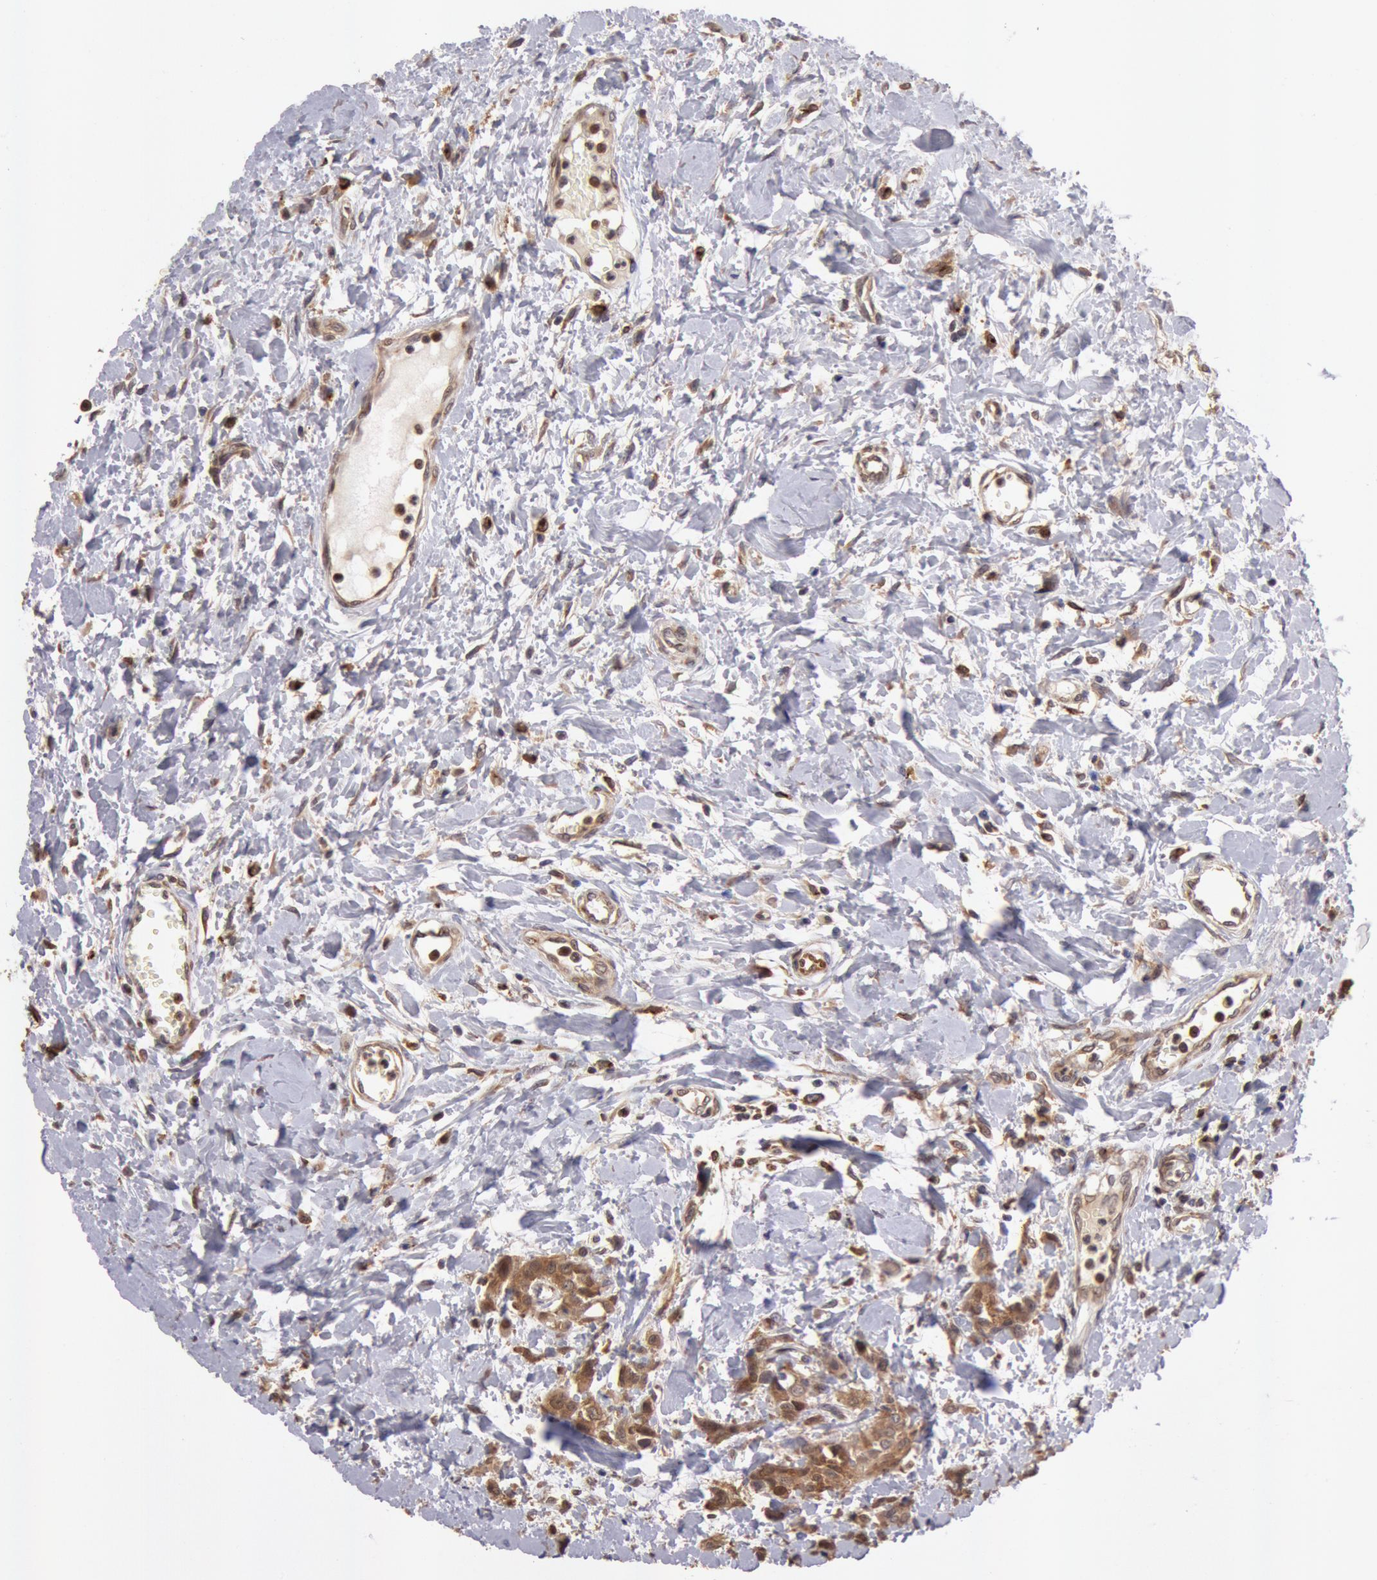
{"staining": {"intensity": "strong", "quantity": ">75%", "location": "cytoplasmic/membranous,nuclear"}, "tissue": "urothelial cancer", "cell_type": "Tumor cells", "image_type": "cancer", "snomed": [{"axis": "morphology", "description": "Urothelial carcinoma, High grade"}, {"axis": "topography", "description": "Urinary bladder"}], "caption": "The immunohistochemical stain highlights strong cytoplasmic/membranous and nuclear expression in tumor cells of urothelial cancer tissue. The staining is performed using DAB (3,3'-diaminobenzidine) brown chromogen to label protein expression. The nuclei are counter-stained blue using hematoxylin.", "gene": "COMT", "patient": {"sex": "male", "age": 56}}